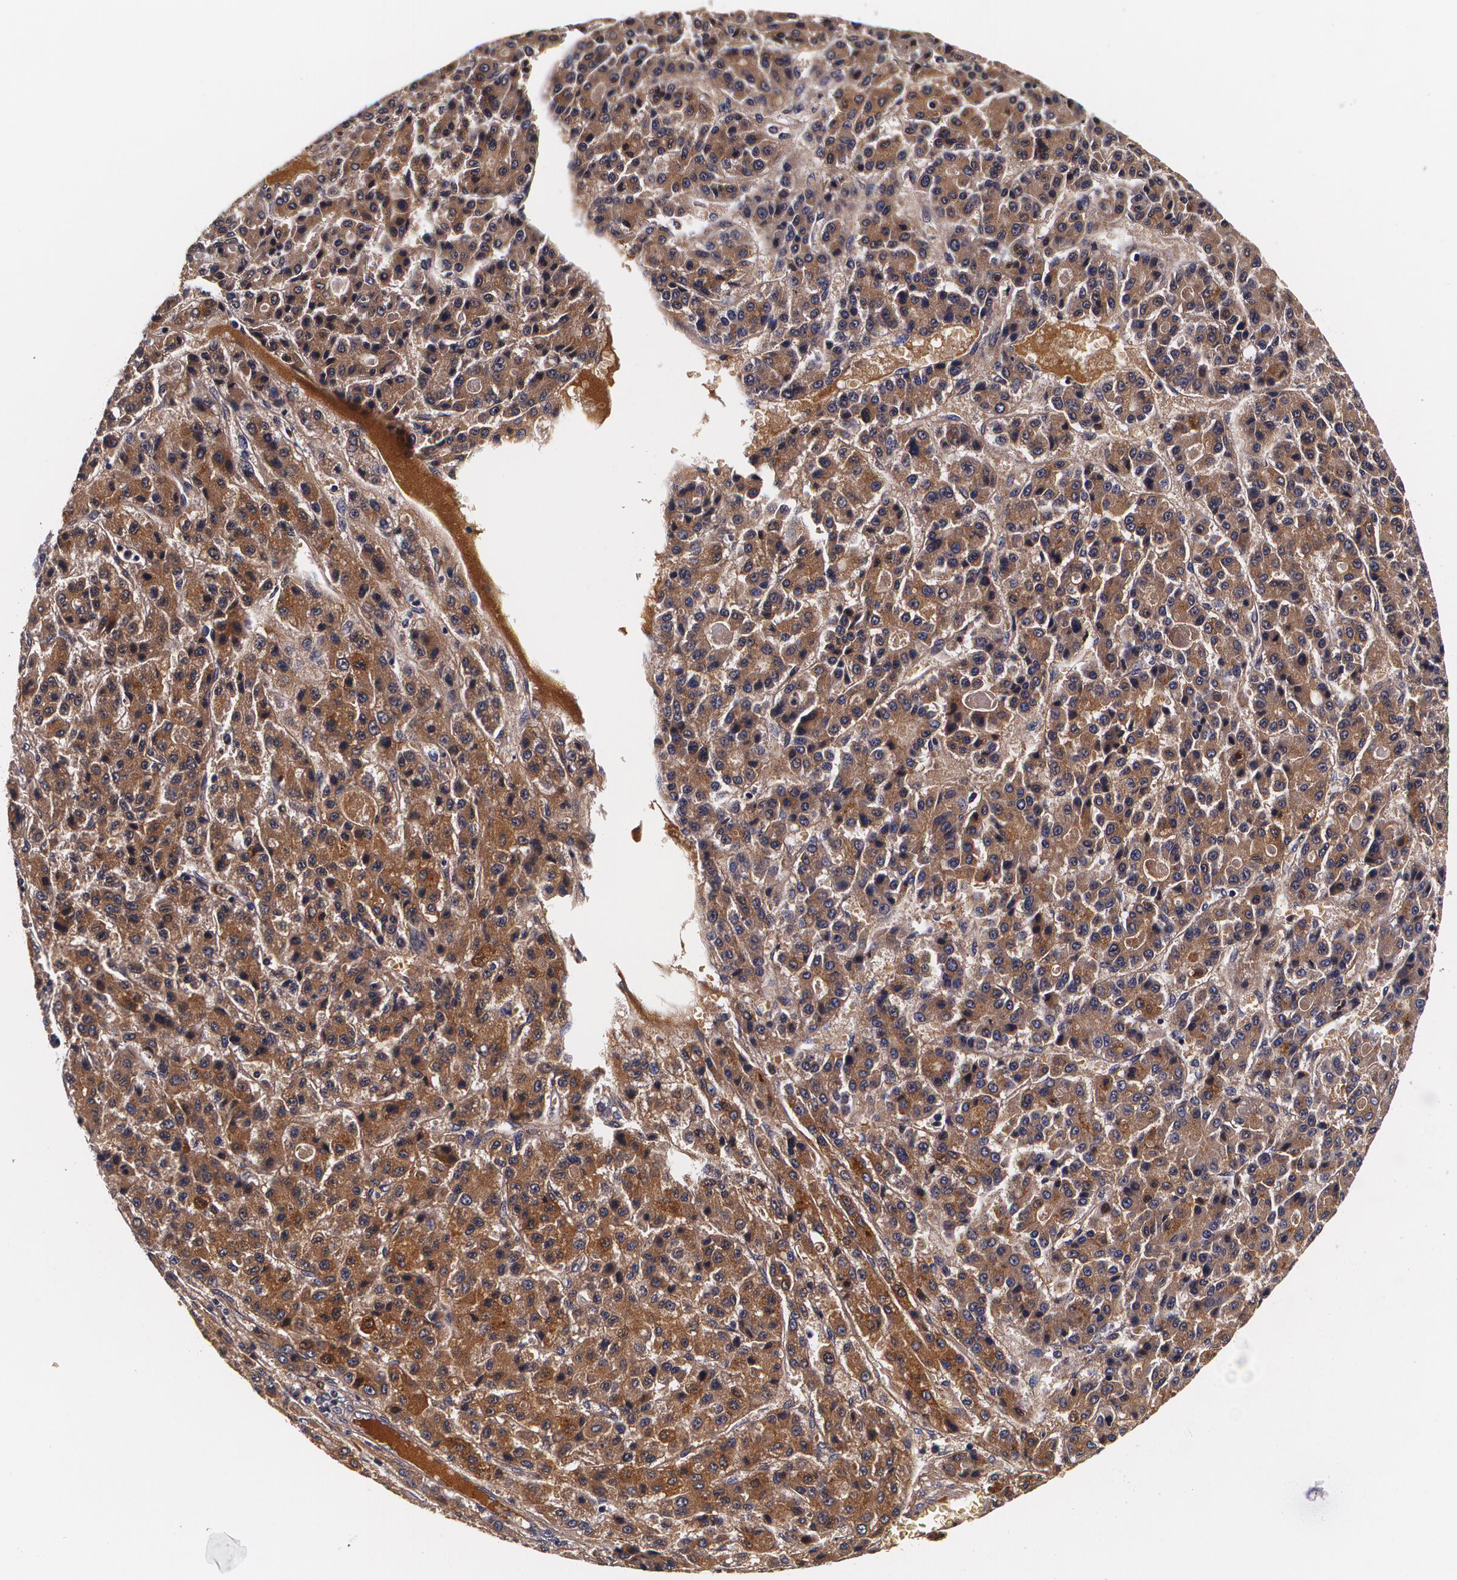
{"staining": {"intensity": "moderate", "quantity": ">75%", "location": "cytoplasmic/membranous"}, "tissue": "liver cancer", "cell_type": "Tumor cells", "image_type": "cancer", "snomed": [{"axis": "morphology", "description": "Carcinoma, Hepatocellular, NOS"}, {"axis": "topography", "description": "Liver"}], "caption": "Immunohistochemical staining of human liver cancer demonstrates medium levels of moderate cytoplasmic/membranous positivity in approximately >75% of tumor cells. The protein is stained brown, and the nuclei are stained in blue (DAB (3,3'-diaminobenzidine) IHC with brightfield microscopy, high magnification).", "gene": "TTR", "patient": {"sex": "male", "age": 70}}